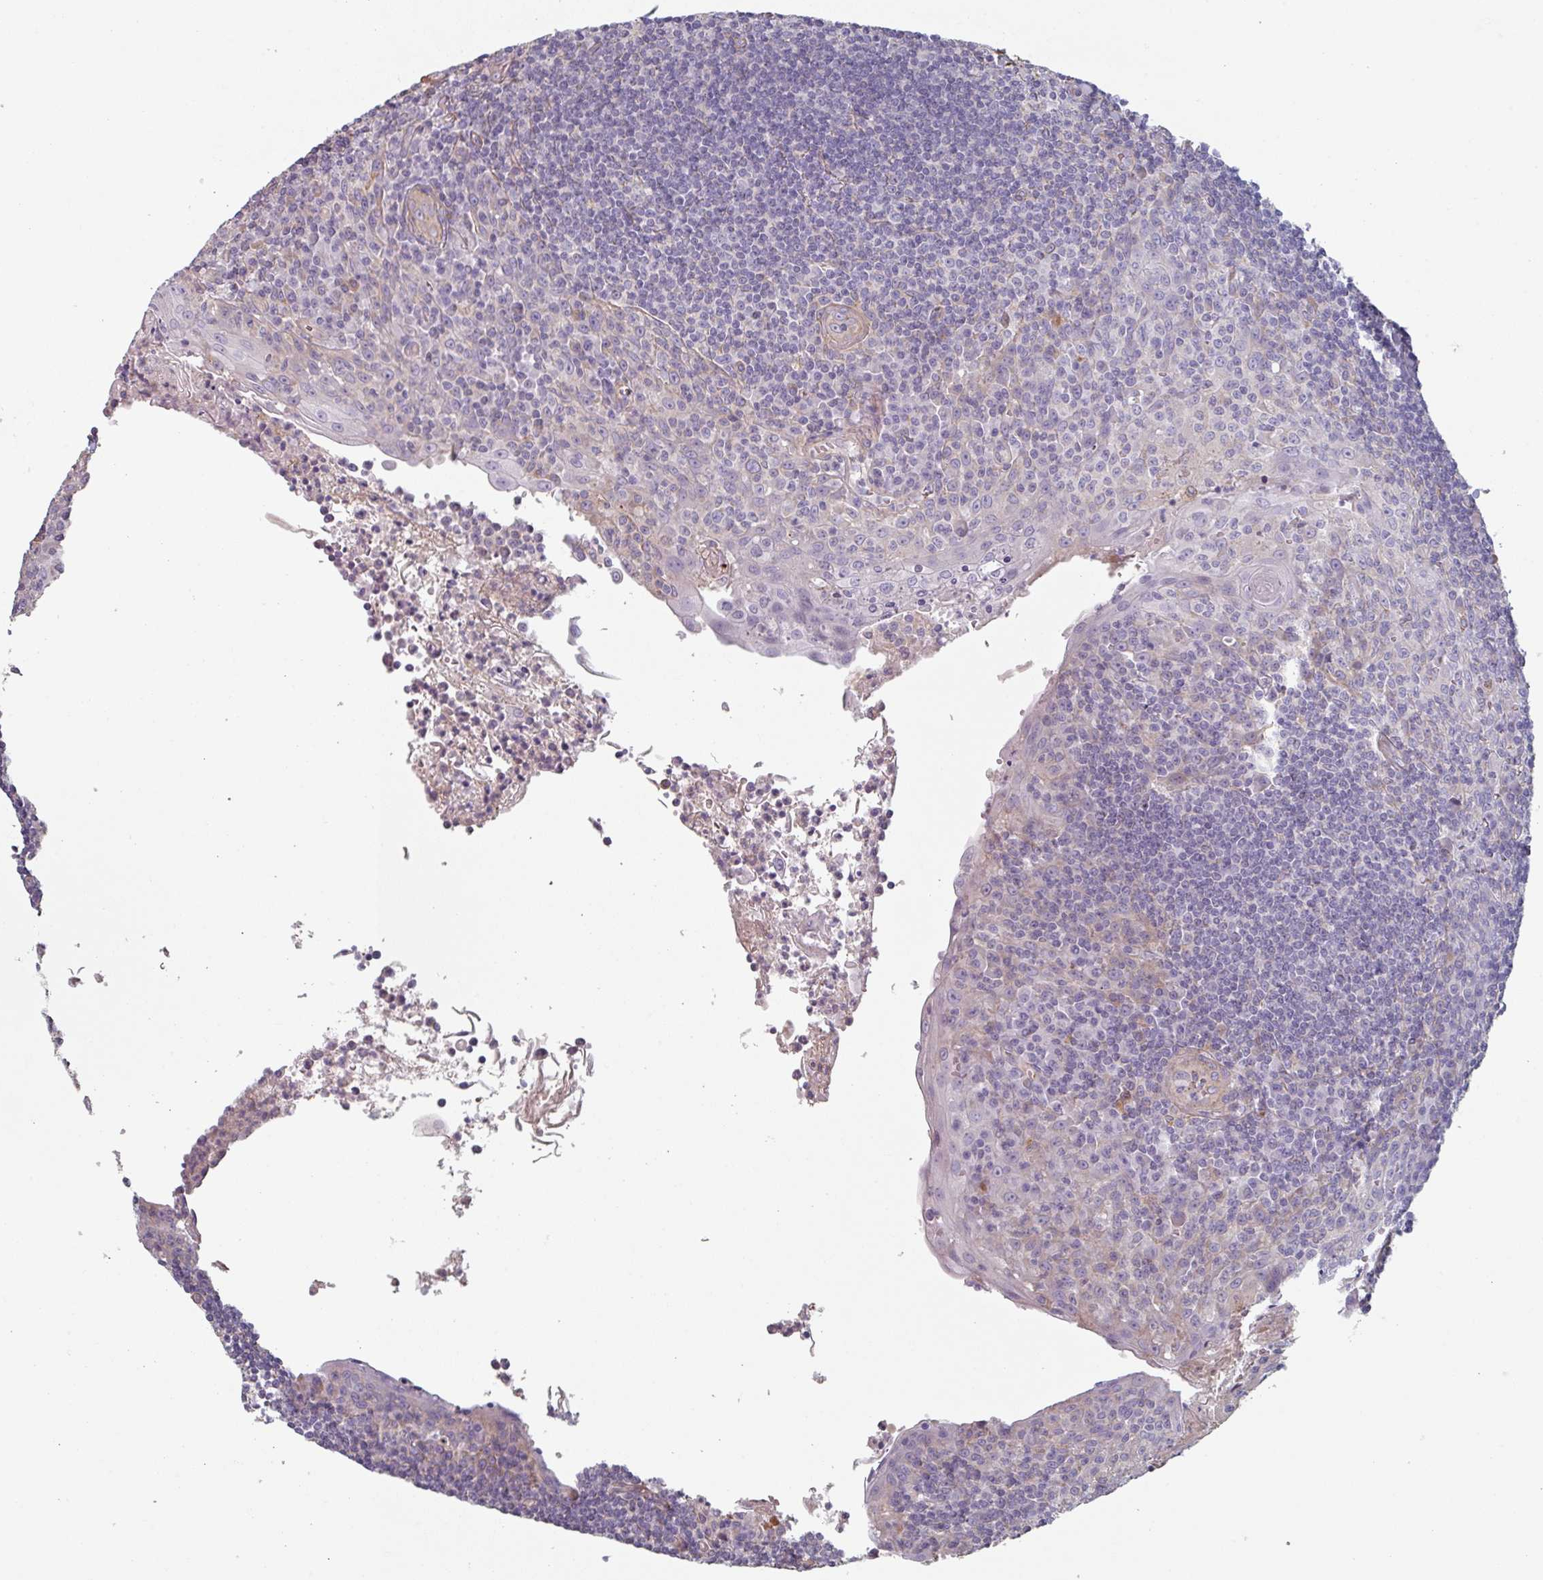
{"staining": {"intensity": "negative", "quantity": "none", "location": "none"}, "tissue": "tonsil", "cell_type": "Germinal center cells", "image_type": "normal", "snomed": [{"axis": "morphology", "description": "Normal tissue, NOS"}, {"axis": "topography", "description": "Tonsil"}], "caption": "Tonsil stained for a protein using immunohistochemistry (IHC) exhibits no expression germinal center cells.", "gene": "GSTA1", "patient": {"sex": "male", "age": 27}}